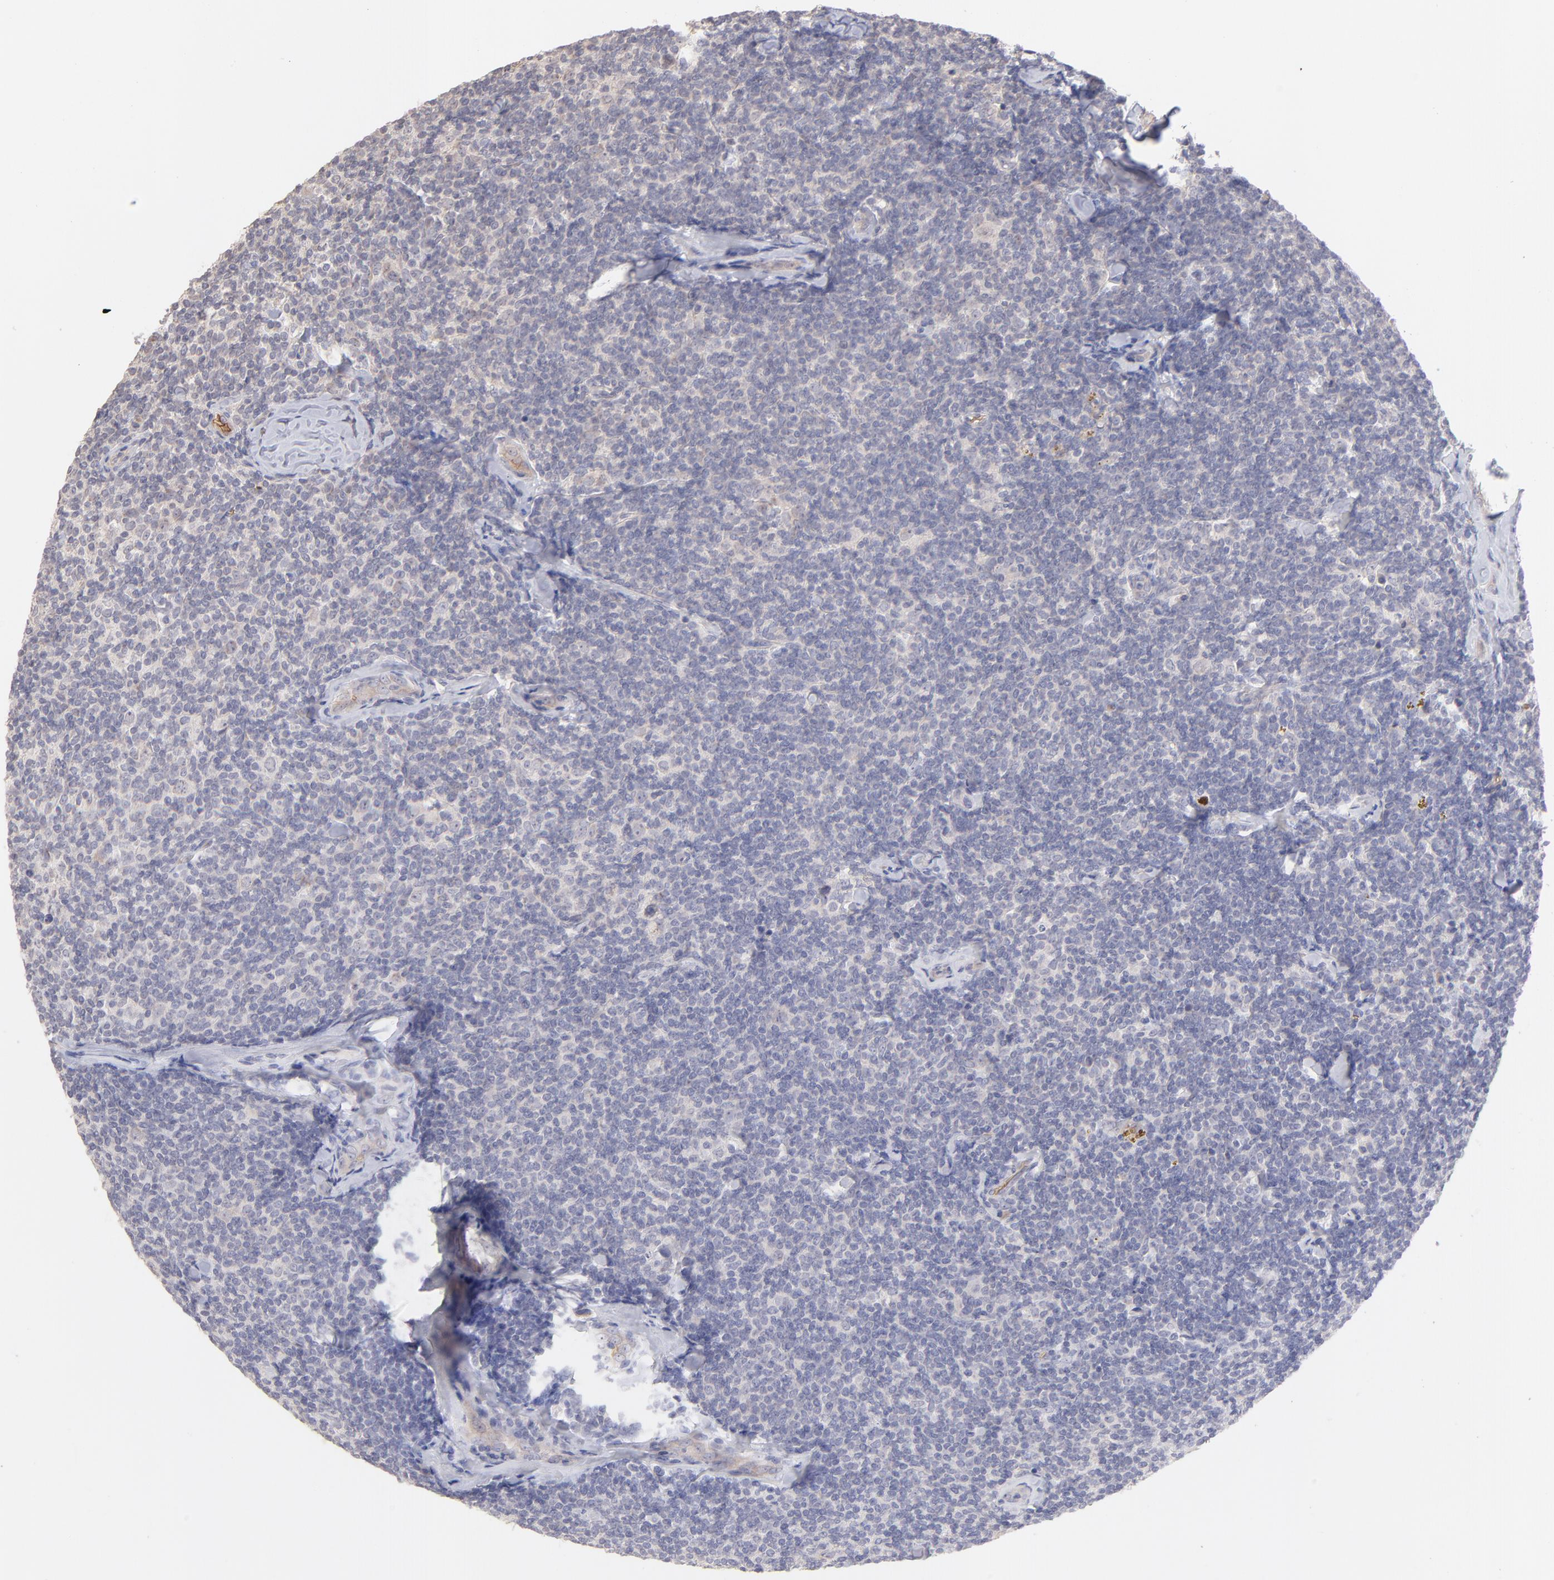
{"staining": {"intensity": "negative", "quantity": "none", "location": "none"}, "tissue": "lymphoma", "cell_type": "Tumor cells", "image_type": "cancer", "snomed": [{"axis": "morphology", "description": "Malignant lymphoma, non-Hodgkin's type, Low grade"}, {"axis": "topography", "description": "Lymph node"}], "caption": "Micrograph shows no significant protein positivity in tumor cells of lymphoma.", "gene": "F13B", "patient": {"sex": "female", "age": 56}}